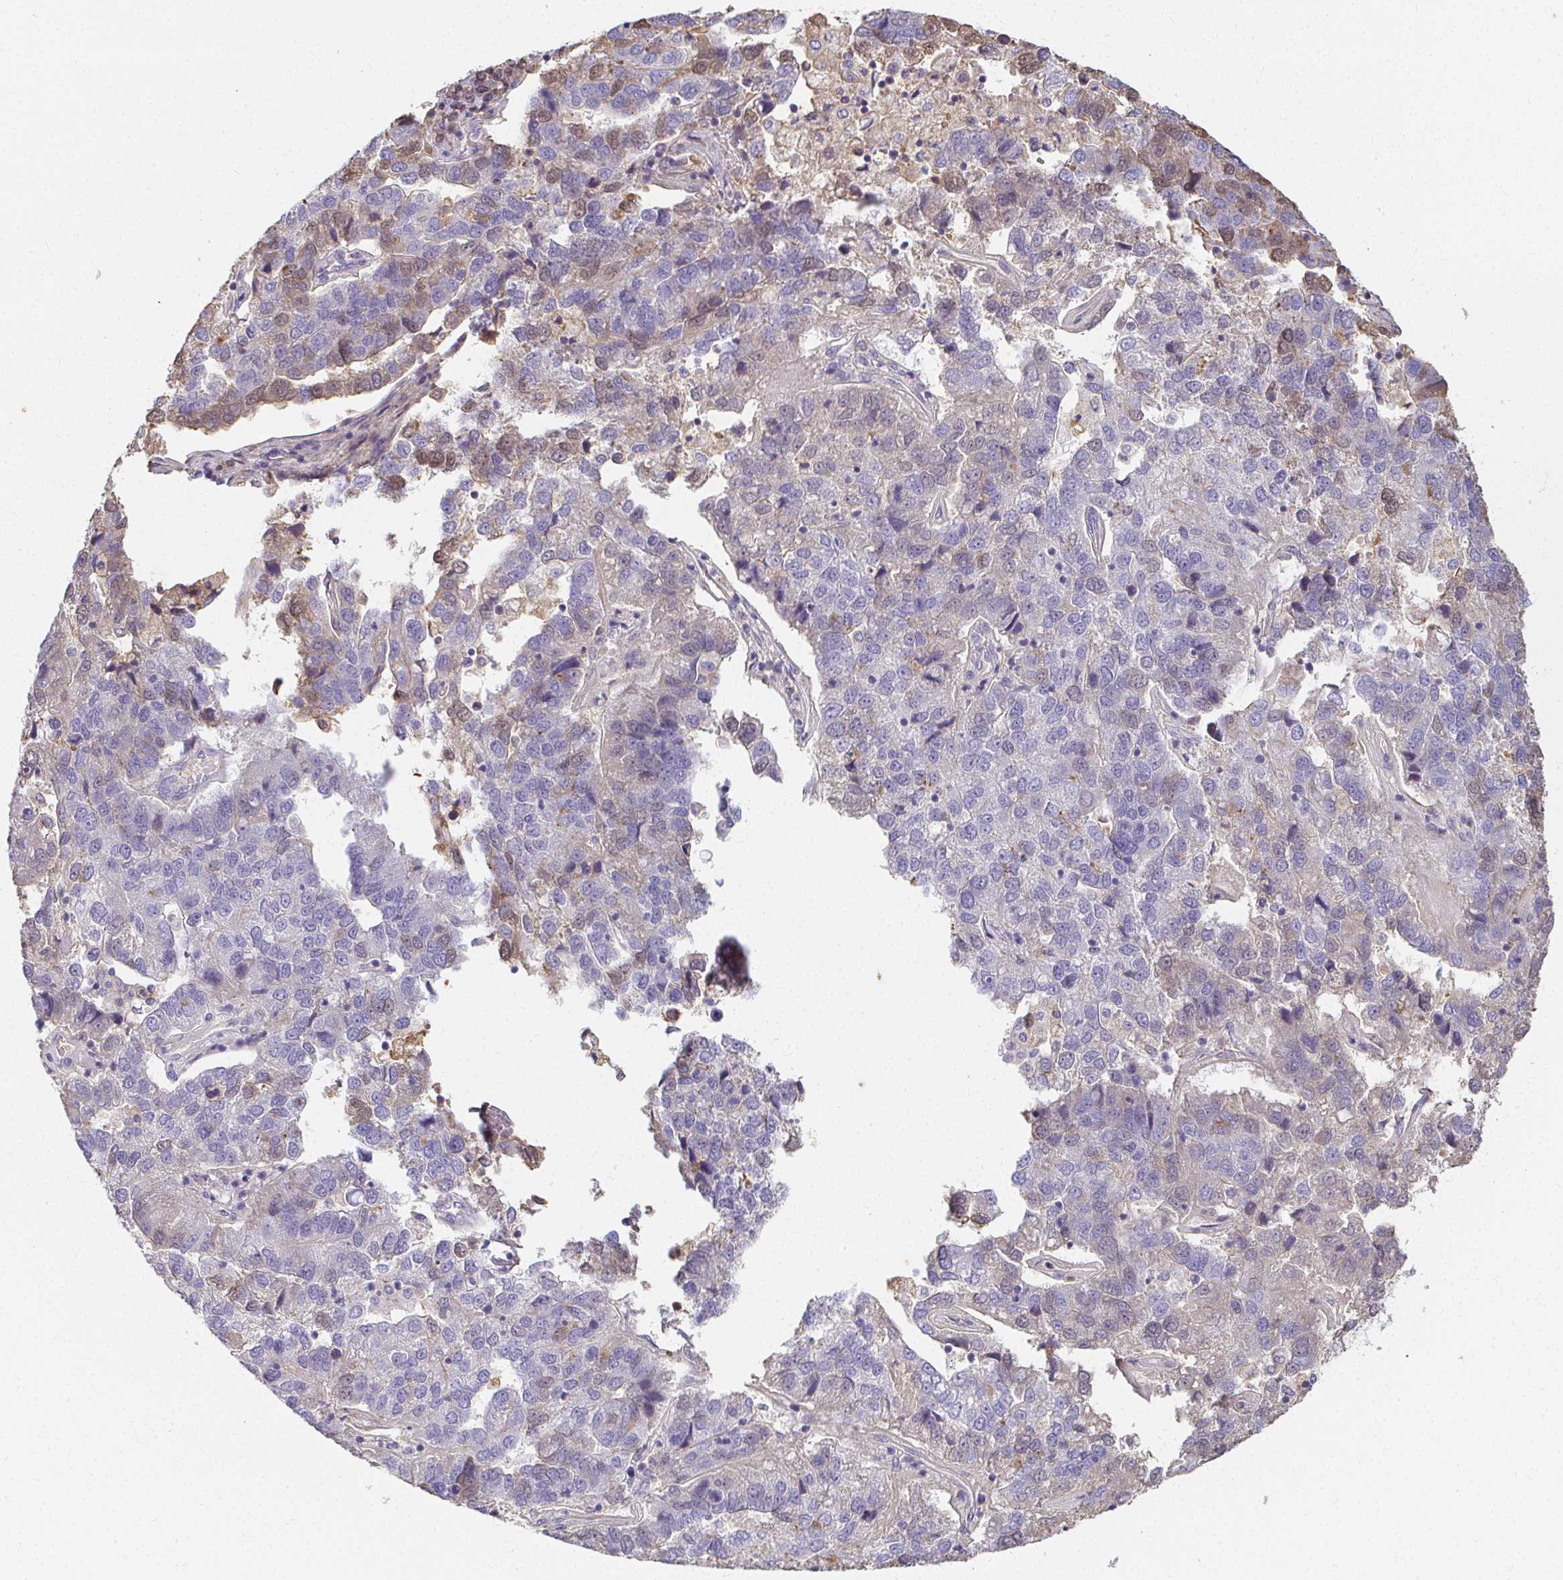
{"staining": {"intensity": "negative", "quantity": "none", "location": "none"}, "tissue": "pancreatic cancer", "cell_type": "Tumor cells", "image_type": "cancer", "snomed": [{"axis": "morphology", "description": "Adenocarcinoma, NOS"}, {"axis": "topography", "description": "Pancreas"}], "caption": "High magnification brightfield microscopy of adenocarcinoma (pancreatic) stained with DAB (brown) and counterstained with hematoxylin (blue): tumor cells show no significant staining. (IHC, brightfield microscopy, high magnification).", "gene": "LOXL4", "patient": {"sex": "female", "age": 61}}